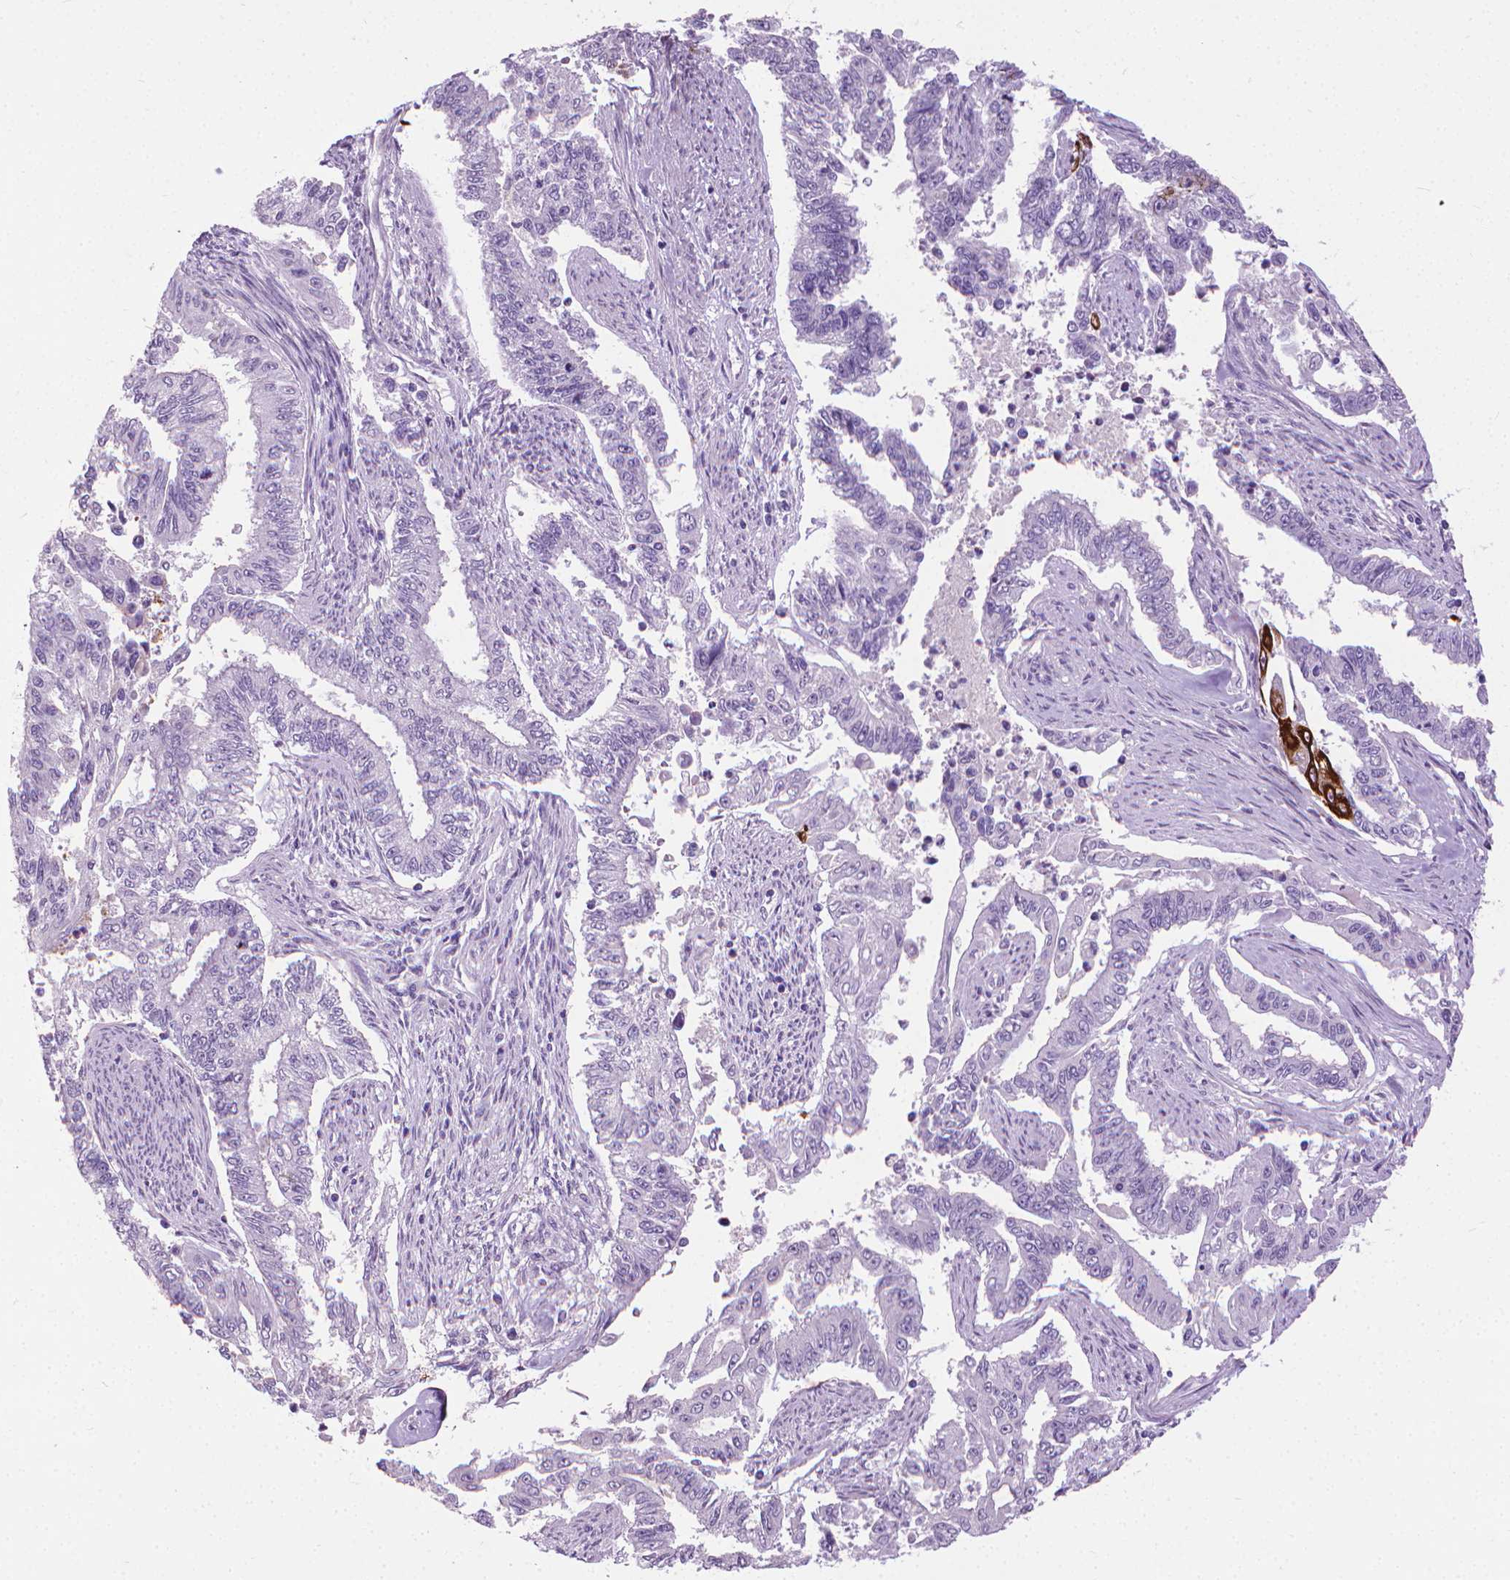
{"staining": {"intensity": "negative", "quantity": "none", "location": "none"}, "tissue": "endometrial cancer", "cell_type": "Tumor cells", "image_type": "cancer", "snomed": [{"axis": "morphology", "description": "Adenocarcinoma, NOS"}, {"axis": "topography", "description": "Uterus"}], "caption": "Photomicrograph shows no protein staining in tumor cells of endometrial cancer tissue.", "gene": "KRT5", "patient": {"sex": "female", "age": 59}}